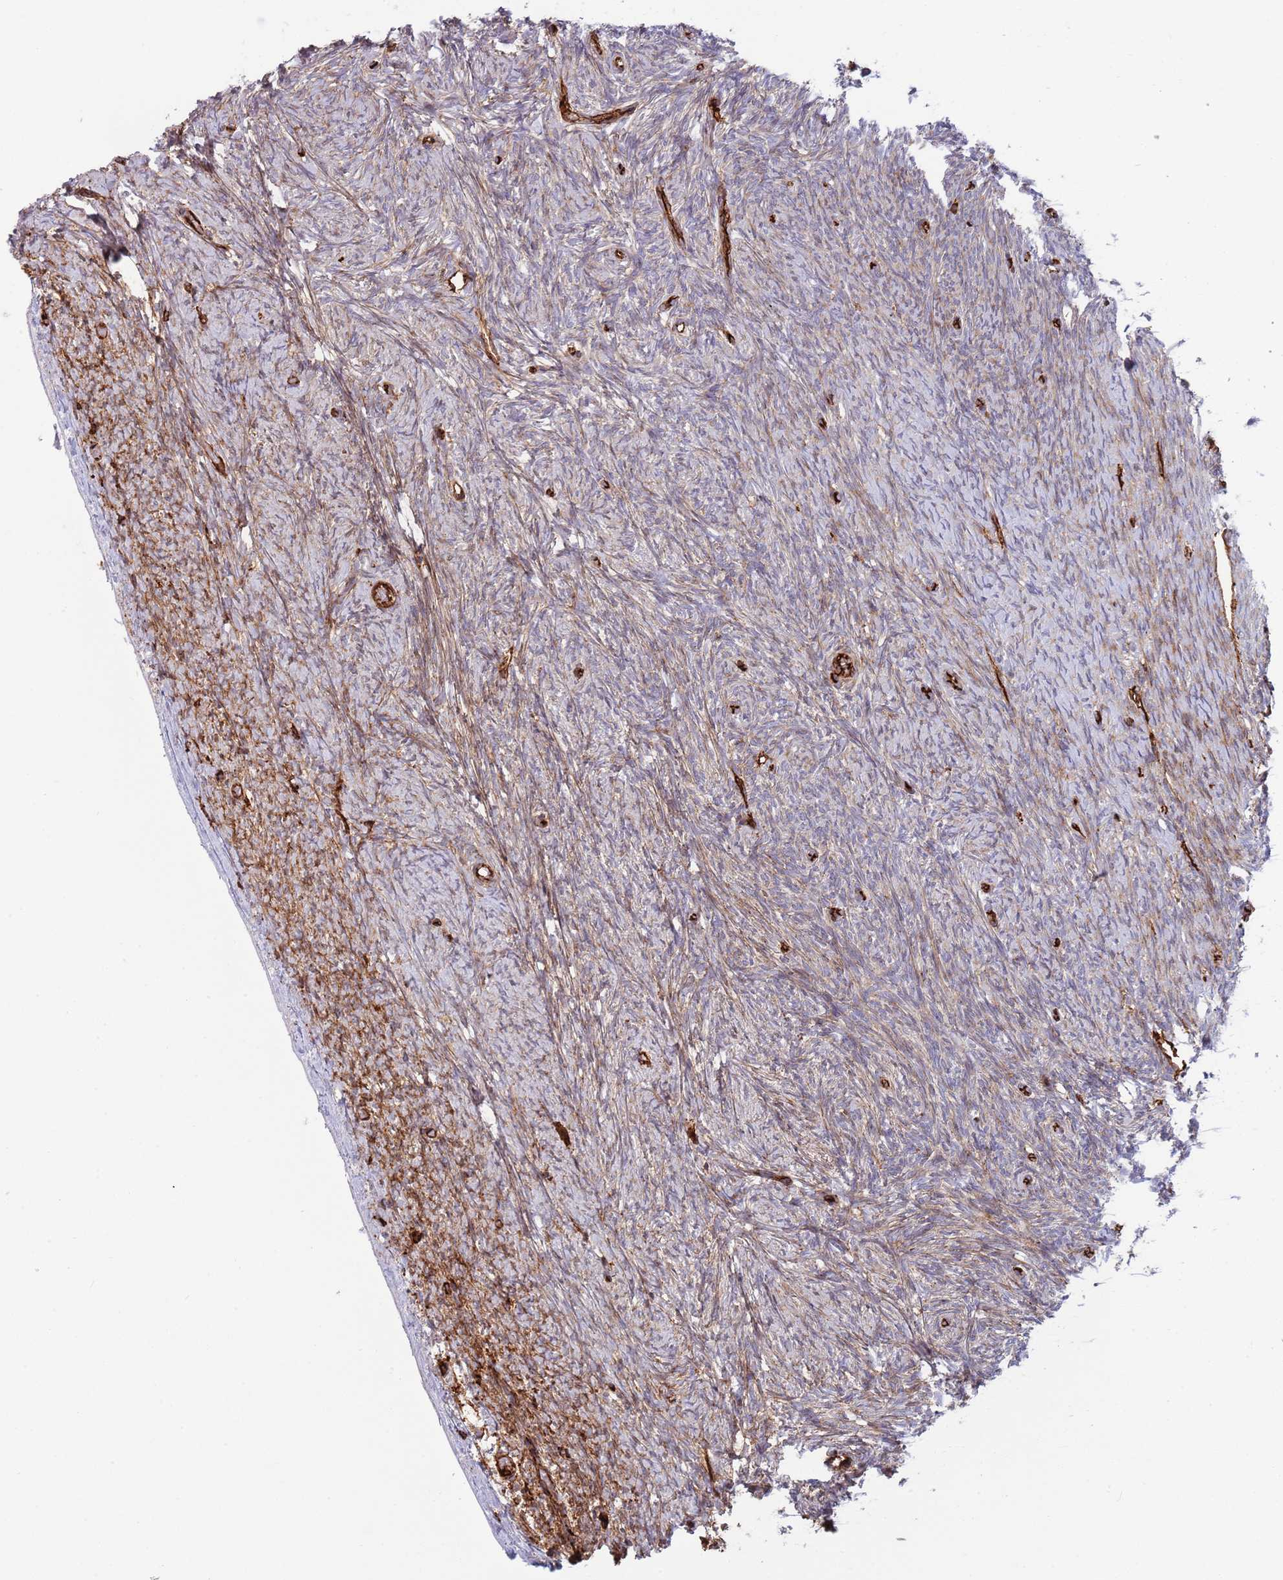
{"staining": {"intensity": "weak", "quantity": "25%-75%", "location": "cytoplasmic/membranous"}, "tissue": "ovary", "cell_type": "Ovarian stroma cells", "image_type": "normal", "snomed": [{"axis": "morphology", "description": "Normal tissue, NOS"}, {"axis": "topography", "description": "Ovary"}], "caption": "A high-resolution image shows immunohistochemistry staining of benign ovary, which demonstrates weak cytoplasmic/membranous positivity in approximately 25%-75% of ovarian stroma cells. (DAB (3,3'-diaminobenzidine) IHC with brightfield microscopy, high magnification).", "gene": "KBTBD6", "patient": {"sex": "female", "age": 44}}